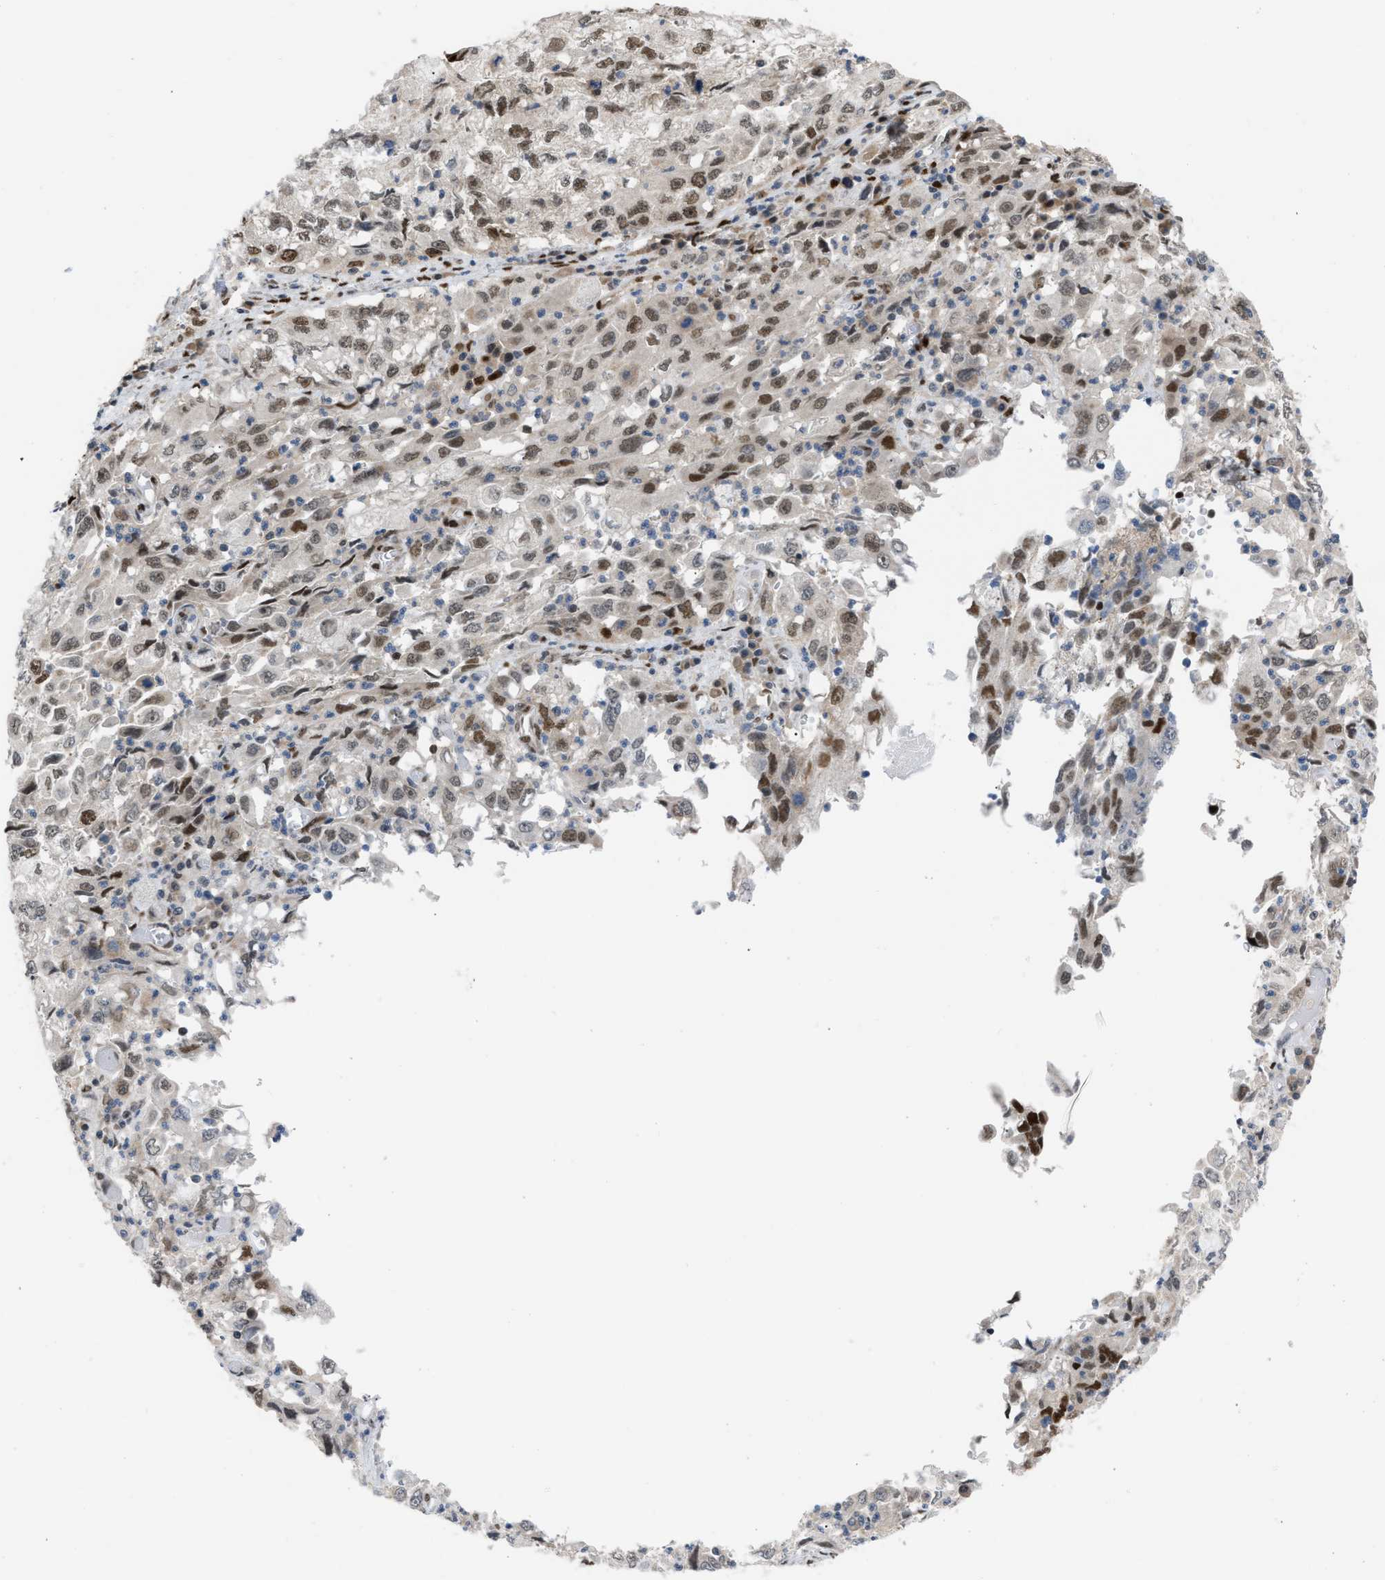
{"staining": {"intensity": "moderate", "quantity": ">75%", "location": "nuclear"}, "tissue": "cervical cancer", "cell_type": "Tumor cells", "image_type": "cancer", "snomed": [{"axis": "morphology", "description": "Squamous cell carcinoma, NOS"}, {"axis": "topography", "description": "Cervix"}], "caption": "IHC histopathology image of neoplastic tissue: cervical cancer stained using immunohistochemistry (IHC) displays medium levels of moderate protein expression localized specifically in the nuclear of tumor cells, appearing as a nuclear brown color.", "gene": "SSBP2", "patient": {"sex": "female", "age": 36}}